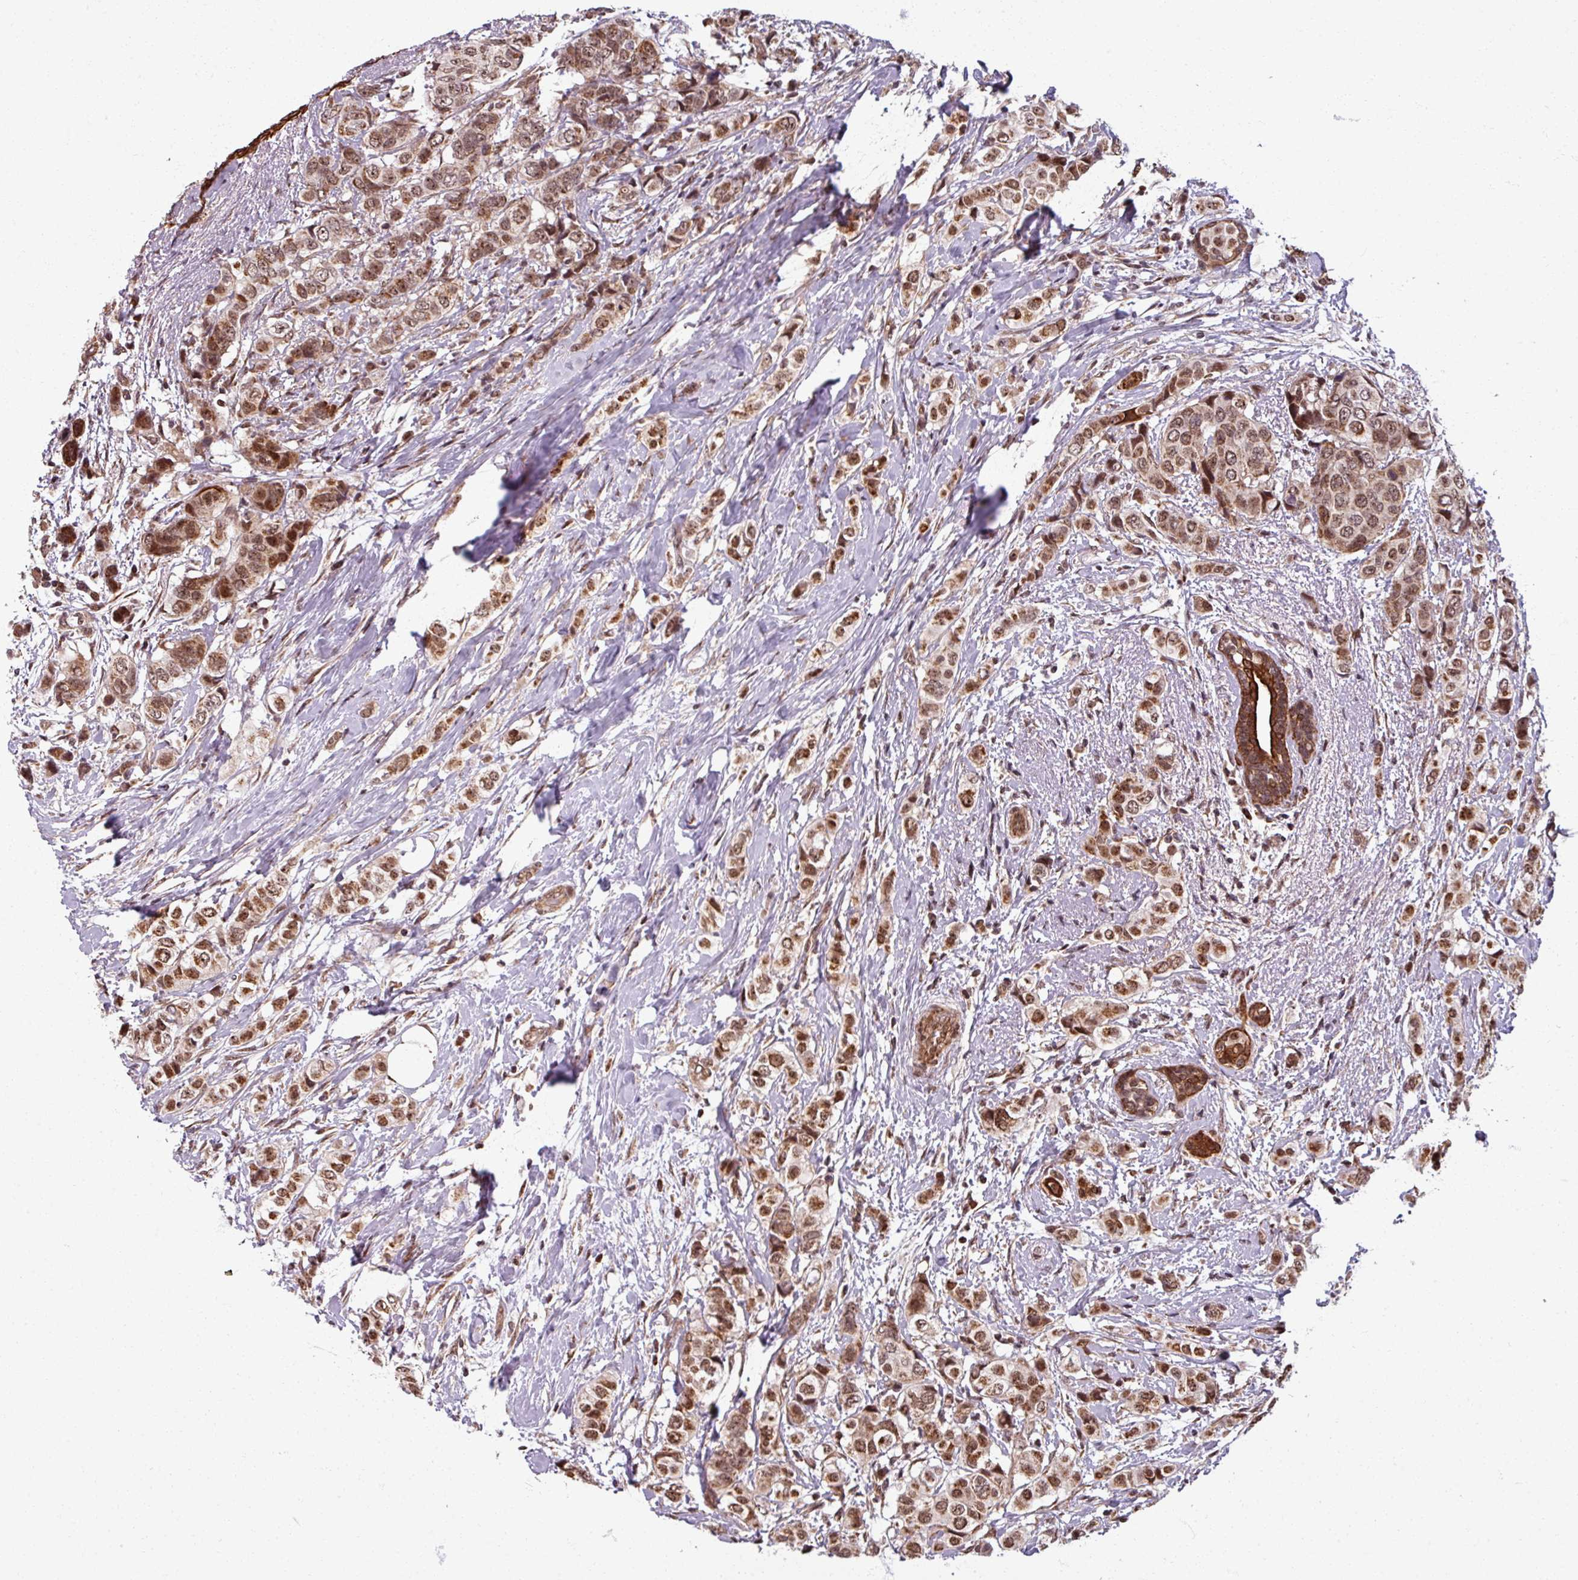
{"staining": {"intensity": "moderate", "quantity": ">75%", "location": "cytoplasmic/membranous,nuclear"}, "tissue": "breast cancer", "cell_type": "Tumor cells", "image_type": "cancer", "snomed": [{"axis": "morphology", "description": "Lobular carcinoma"}, {"axis": "topography", "description": "Breast"}], "caption": "Protein analysis of breast cancer tissue displays moderate cytoplasmic/membranous and nuclear expression in approximately >75% of tumor cells. Using DAB (brown) and hematoxylin (blue) stains, captured at high magnification using brightfield microscopy.", "gene": "SWI5", "patient": {"sex": "female", "age": 51}}